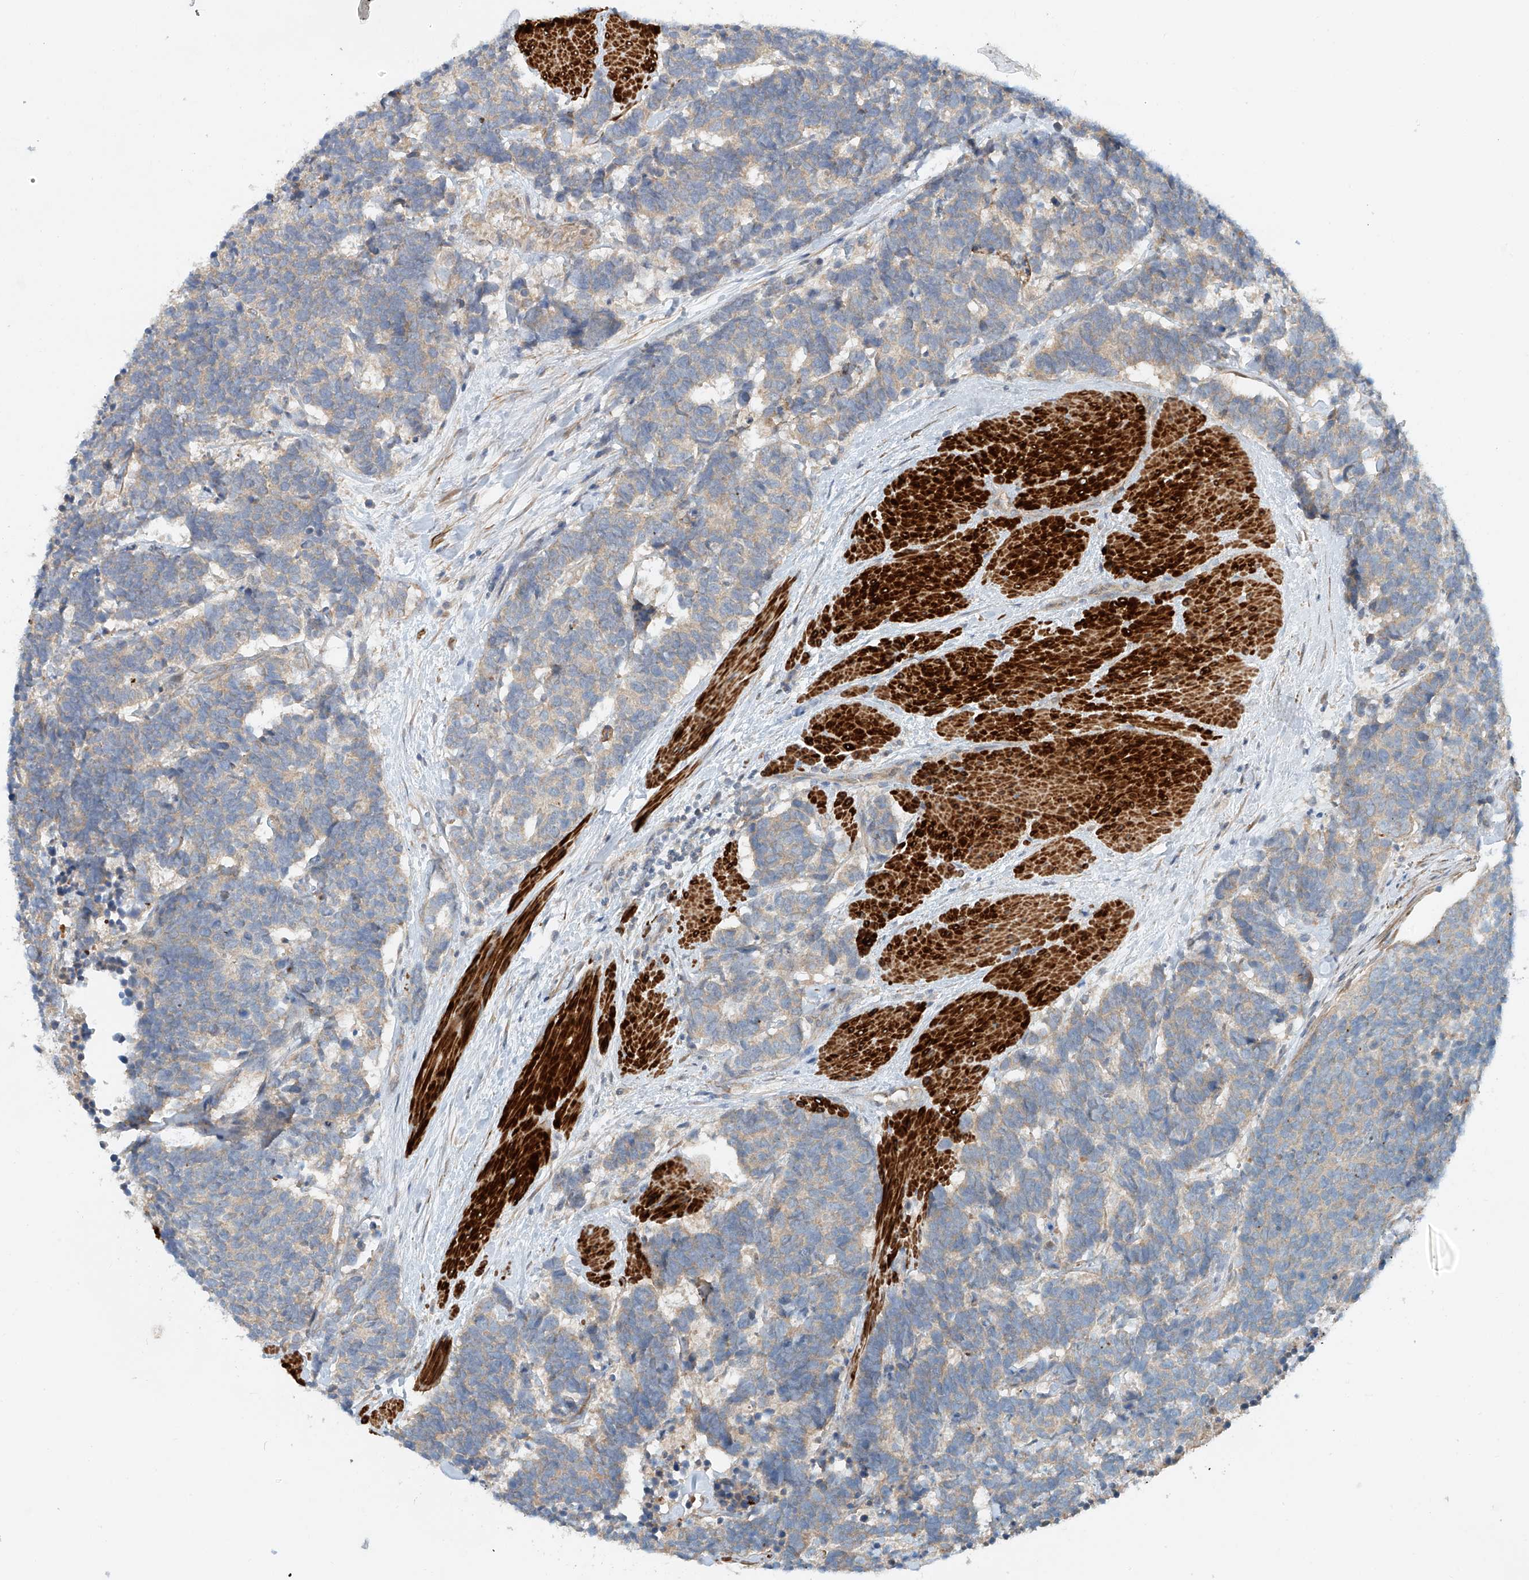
{"staining": {"intensity": "weak", "quantity": "25%-75%", "location": "cytoplasmic/membranous"}, "tissue": "carcinoid", "cell_type": "Tumor cells", "image_type": "cancer", "snomed": [{"axis": "morphology", "description": "Carcinoma, NOS"}, {"axis": "morphology", "description": "Carcinoid, malignant, NOS"}, {"axis": "topography", "description": "Urinary bladder"}], "caption": "An image of human carcinoma stained for a protein demonstrates weak cytoplasmic/membranous brown staining in tumor cells. The staining is performed using DAB (3,3'-diaminobenzidine) brown chromogen to label protein expression. The nuclei are counter-stained blue using hematoxylin.", "gene": "LYRM9", "patient": {"sex": "male", "age": 57}}